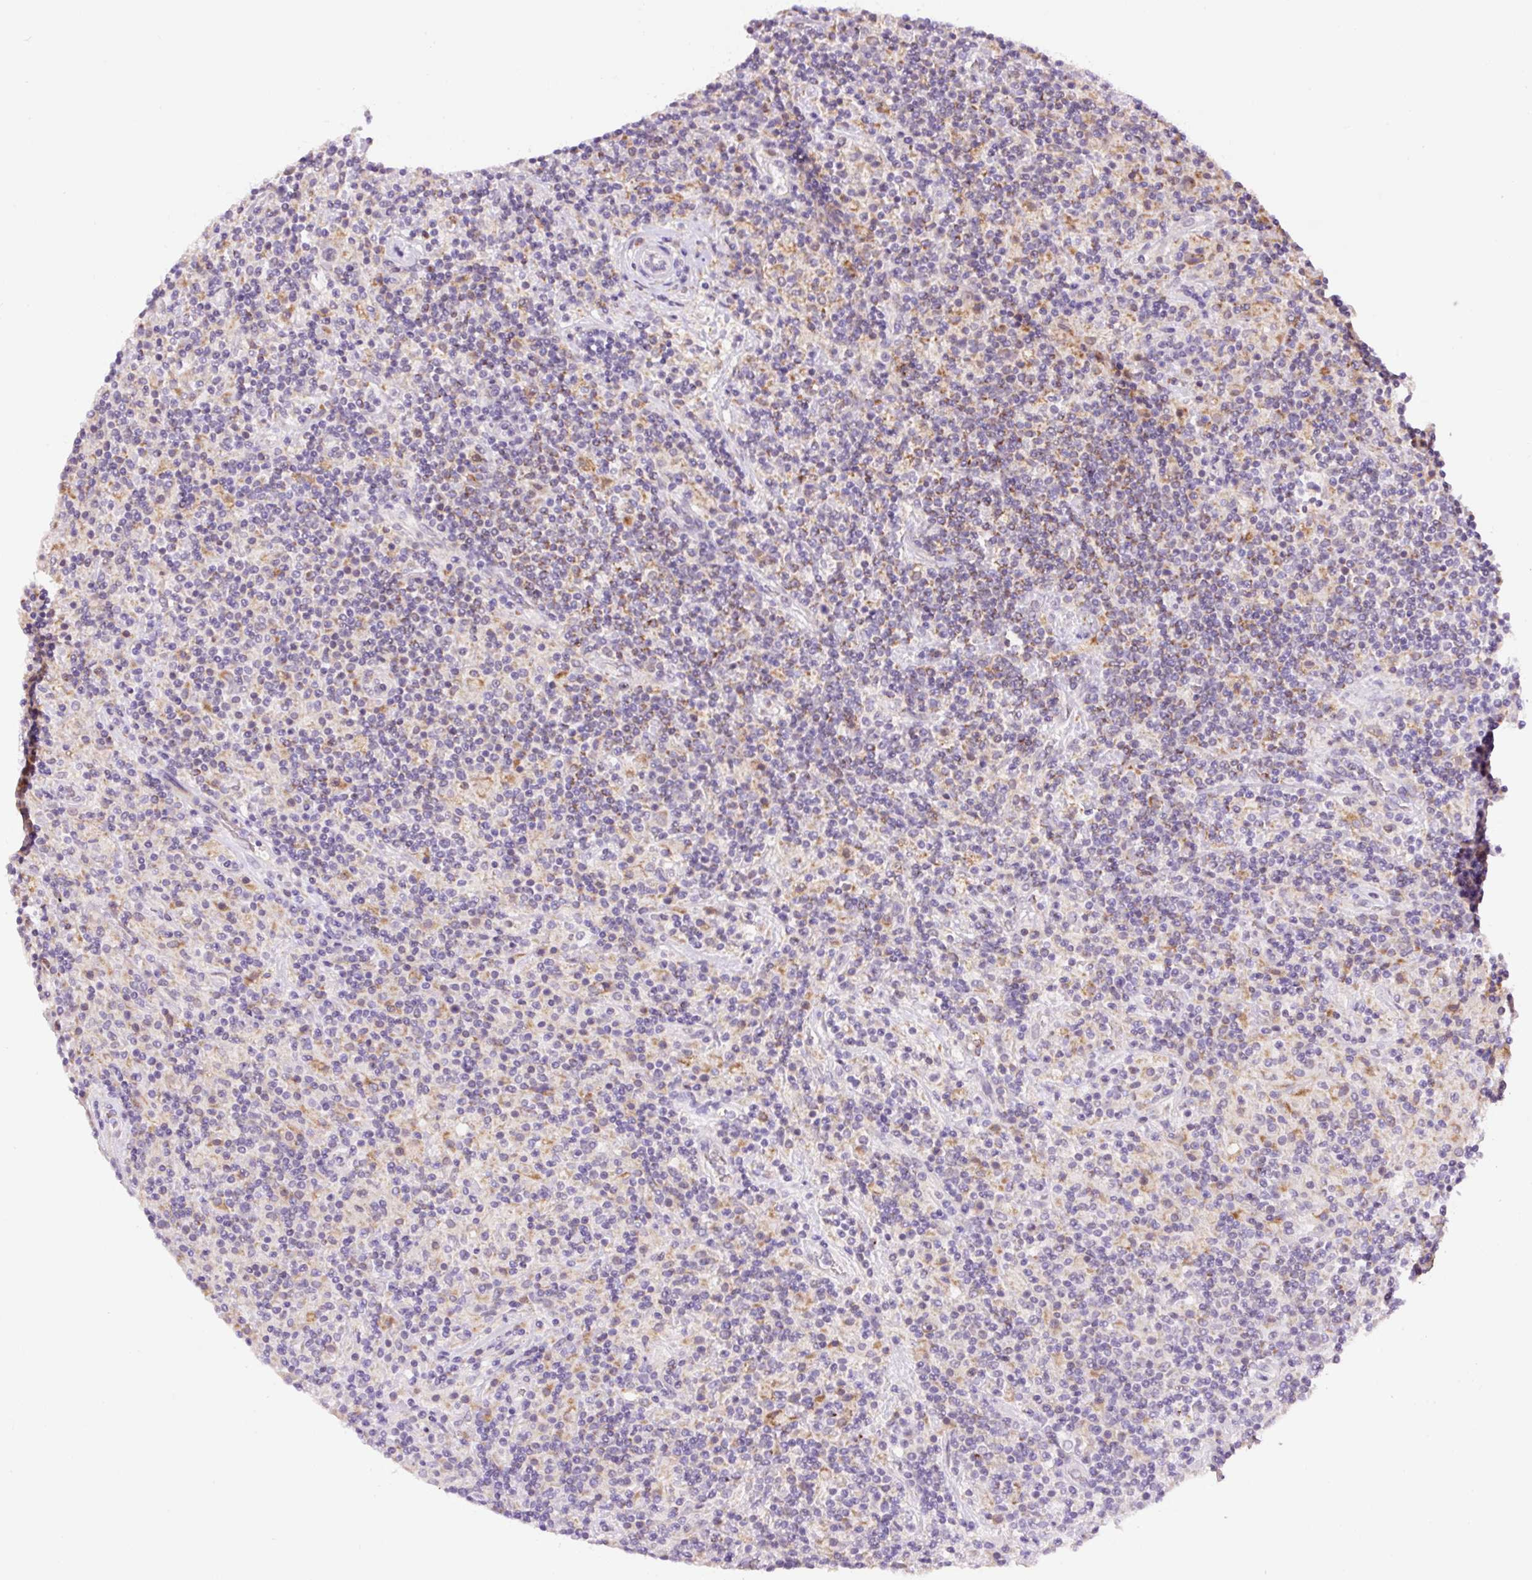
{"staining": {"intensity": "negative", "quantity": "none", "location": "none"}, "tissue": "lymphoma", "cell_type": "Tumor cells", "image_type": "cancer", "snomed": [{"axis": "morphology", "description": "Hodgkin's disease, NOS"}, {"axis": "topography", "description": "Lymph node"}], "caption": "A micrograph of Hodgkin's disease stained for a protein shows no brown staining in tumor cells. The staining was performed using DAB (3,3'-diaminobenzidine) to visualize the protein expression in brown, while the nuclei were stained in blue with hematoxylin (Magnification: 20x).", "gene": "PCK2", "patient": {"sex": "male", "age": 70}}